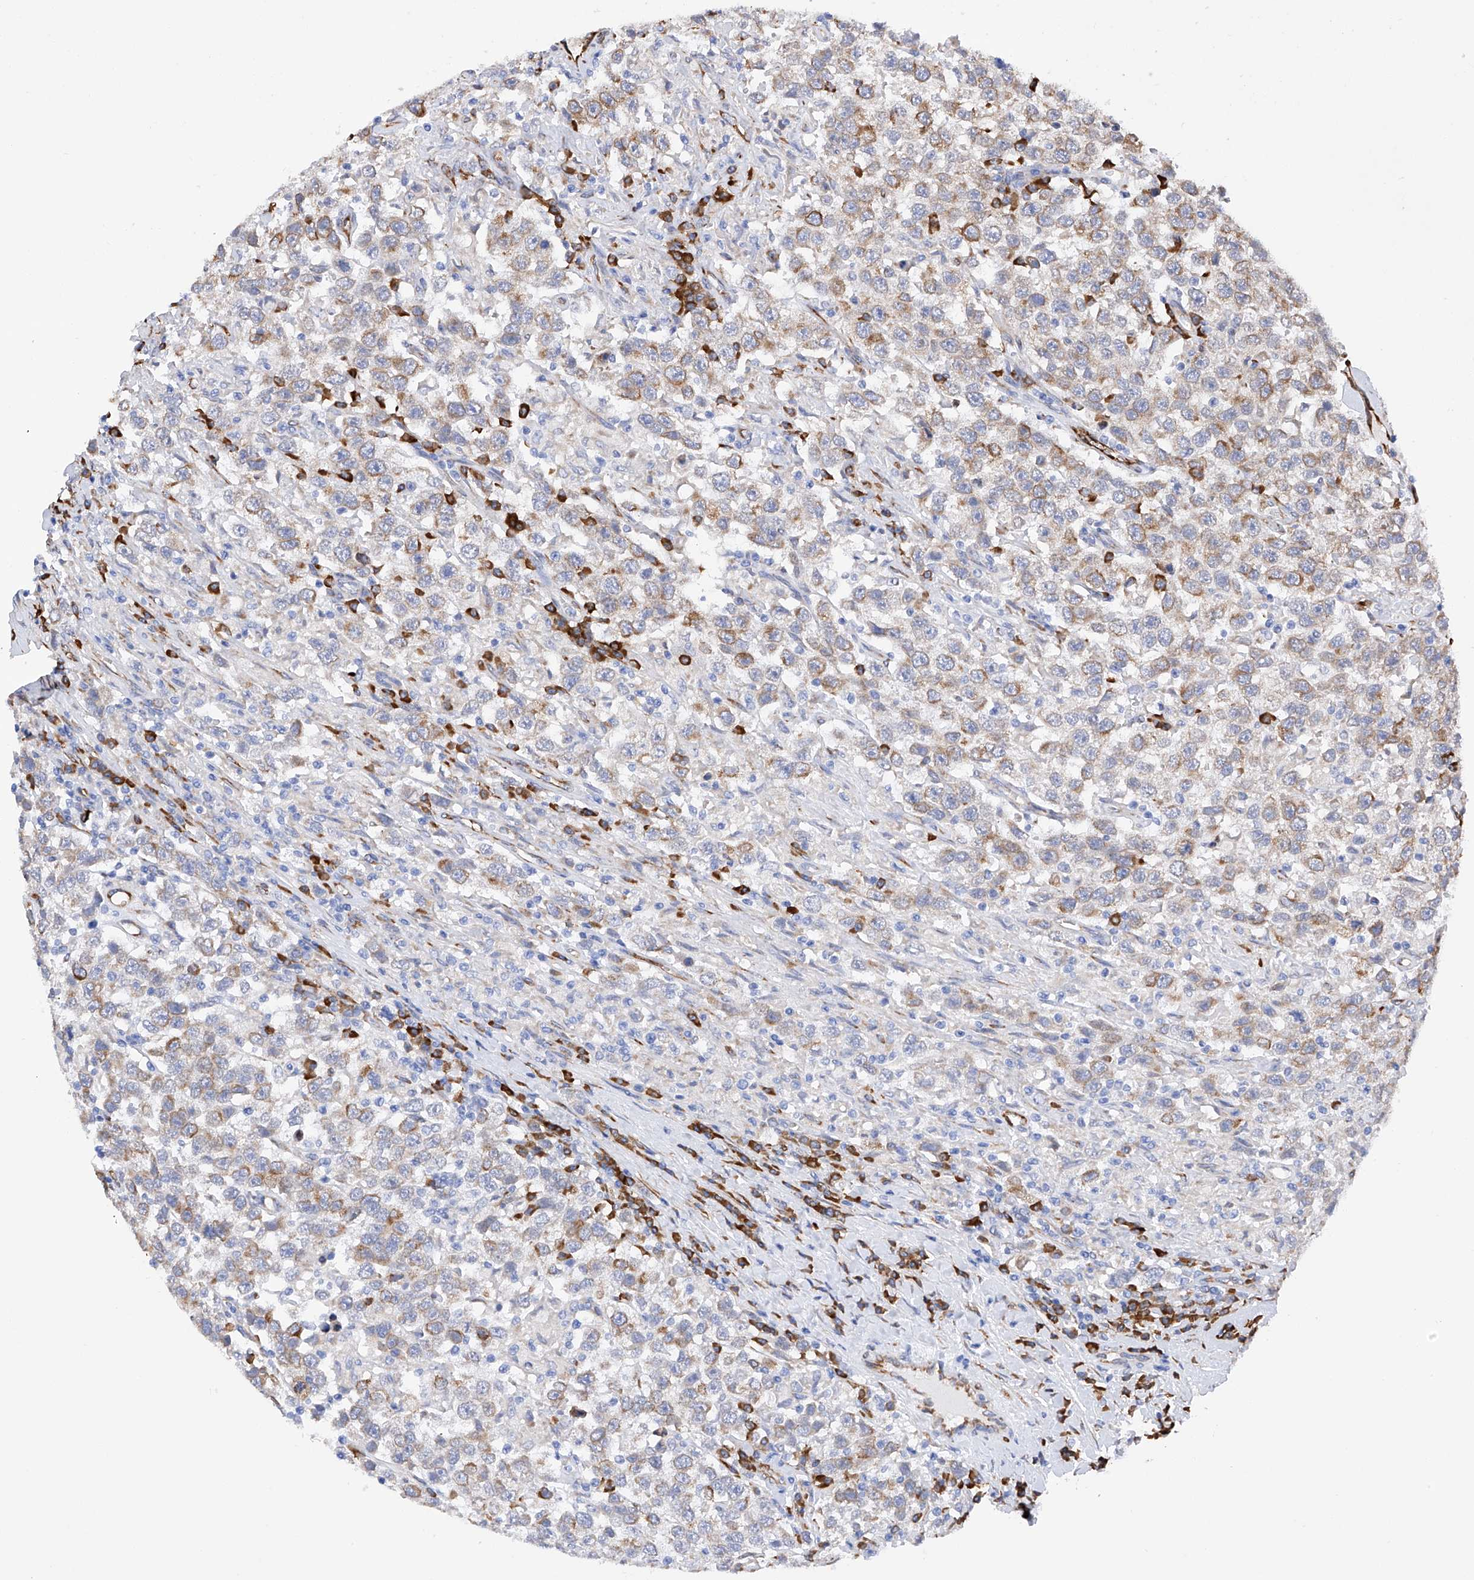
{"staining": {"intensity": "weak", "quantity": "25%-75%", "location": "cytoplasmic/membranous"}, "tissue": "testis cancer", "cell_type": "Tumor cells", "image_type": "cancer", "snomed": [{"axis": "morphology", "description": "Seminoma, NOS"}, {"axis": "topography", "description": "Testis"}], "caption": "Human testis cancer stained with a protein marker demonstrates weak staining in tumor cells.", "gene": "PDIA5", "patient": {"sex": "male", "age": 41}}